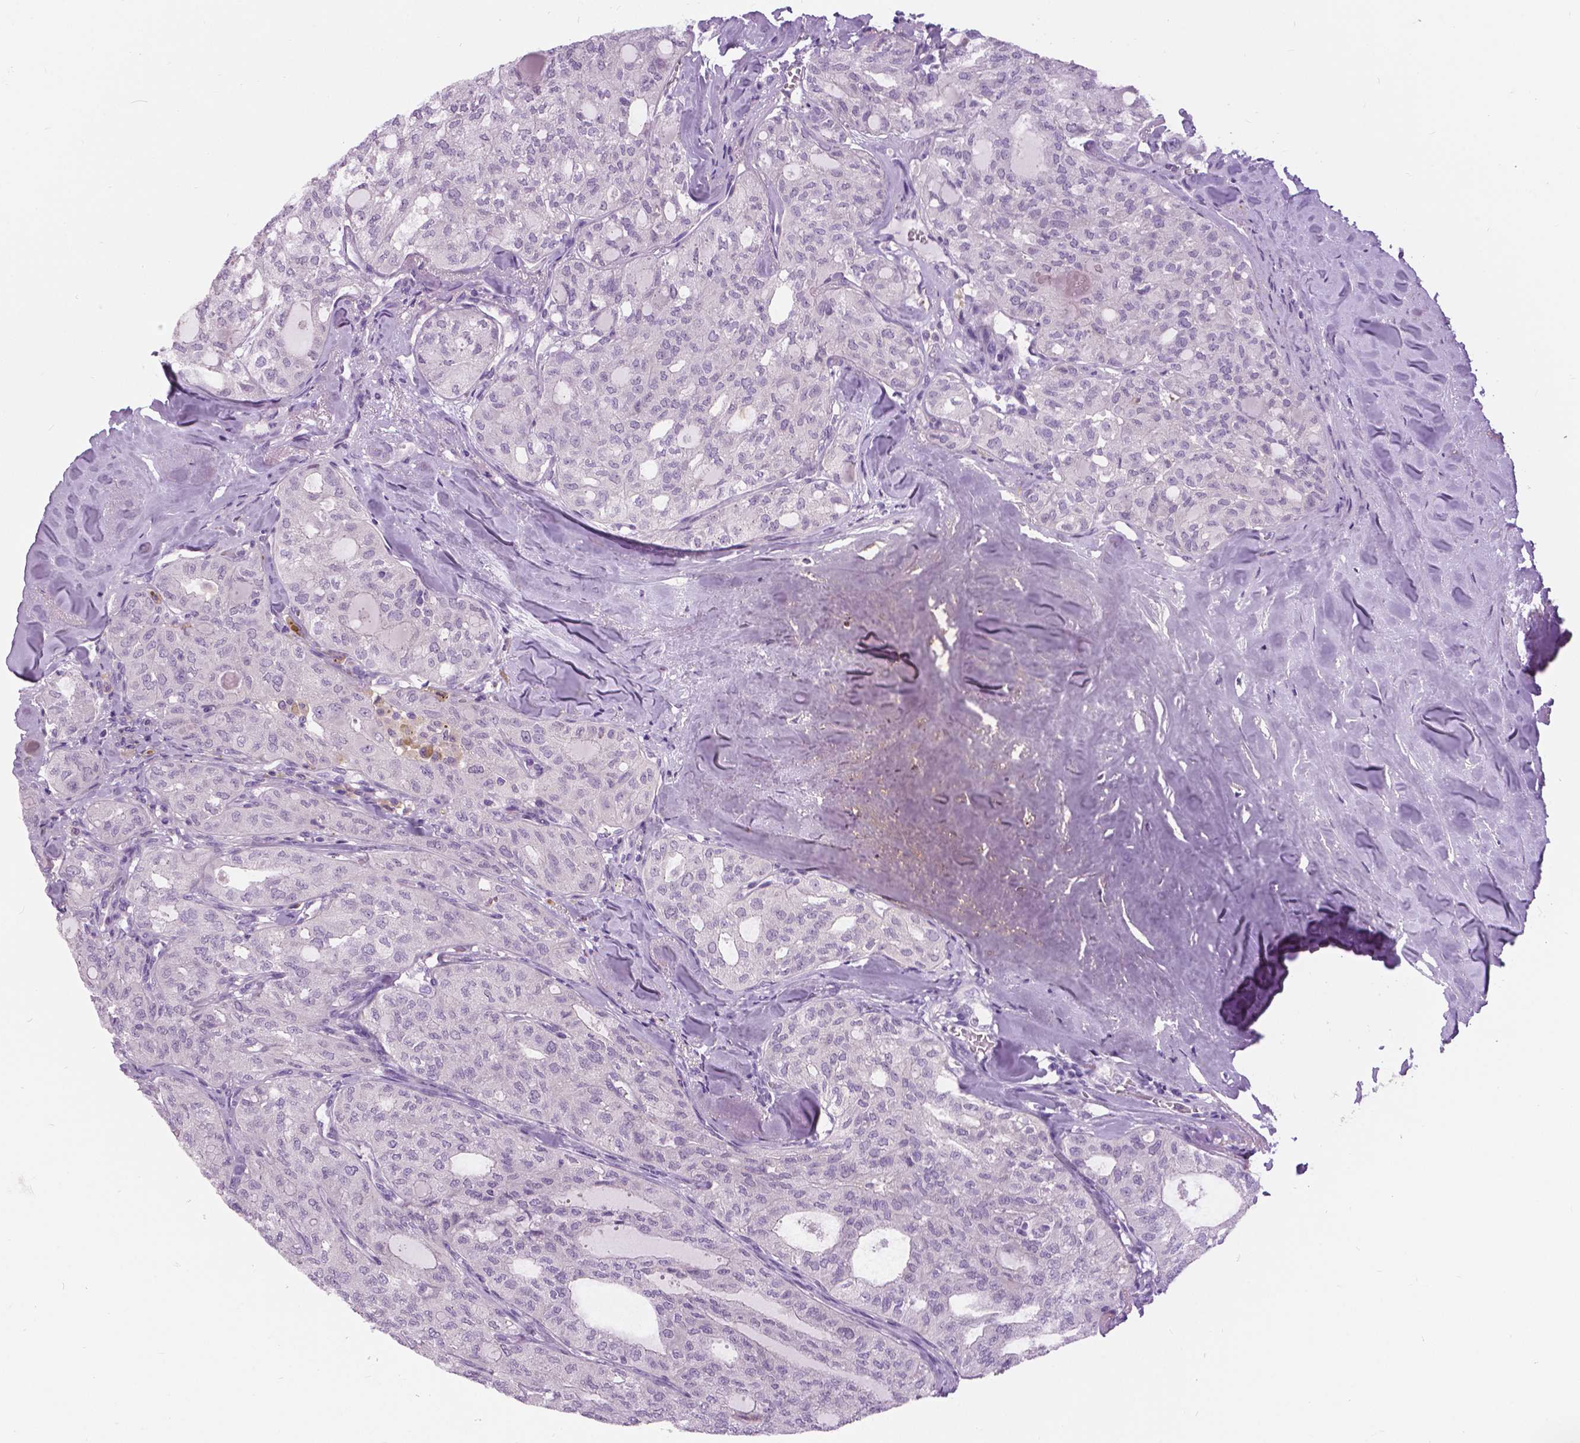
{"staining": {"intensity": "negative", "quantity": "none", "location": "none"}, "tissue": "thyroid cancer", "cell_type": "Tumor cells", "image_type": "cancer", "snomed": [{"axis": "morphology", "description": "Follicular adenoma carcinoma, NOS"}, {"axis": "topography", "description": "Thyroid gland"}], "caption": "Immunohistochemistry (IHC) of human thyroid cancer (follicular adenoma carcinoma) displays no expression in tumor cells. (Brightfield microscopy of DAB IHC at high magnification).", "gene": "TP53TG5", "patient": {"sex": "male", "age": 75}}